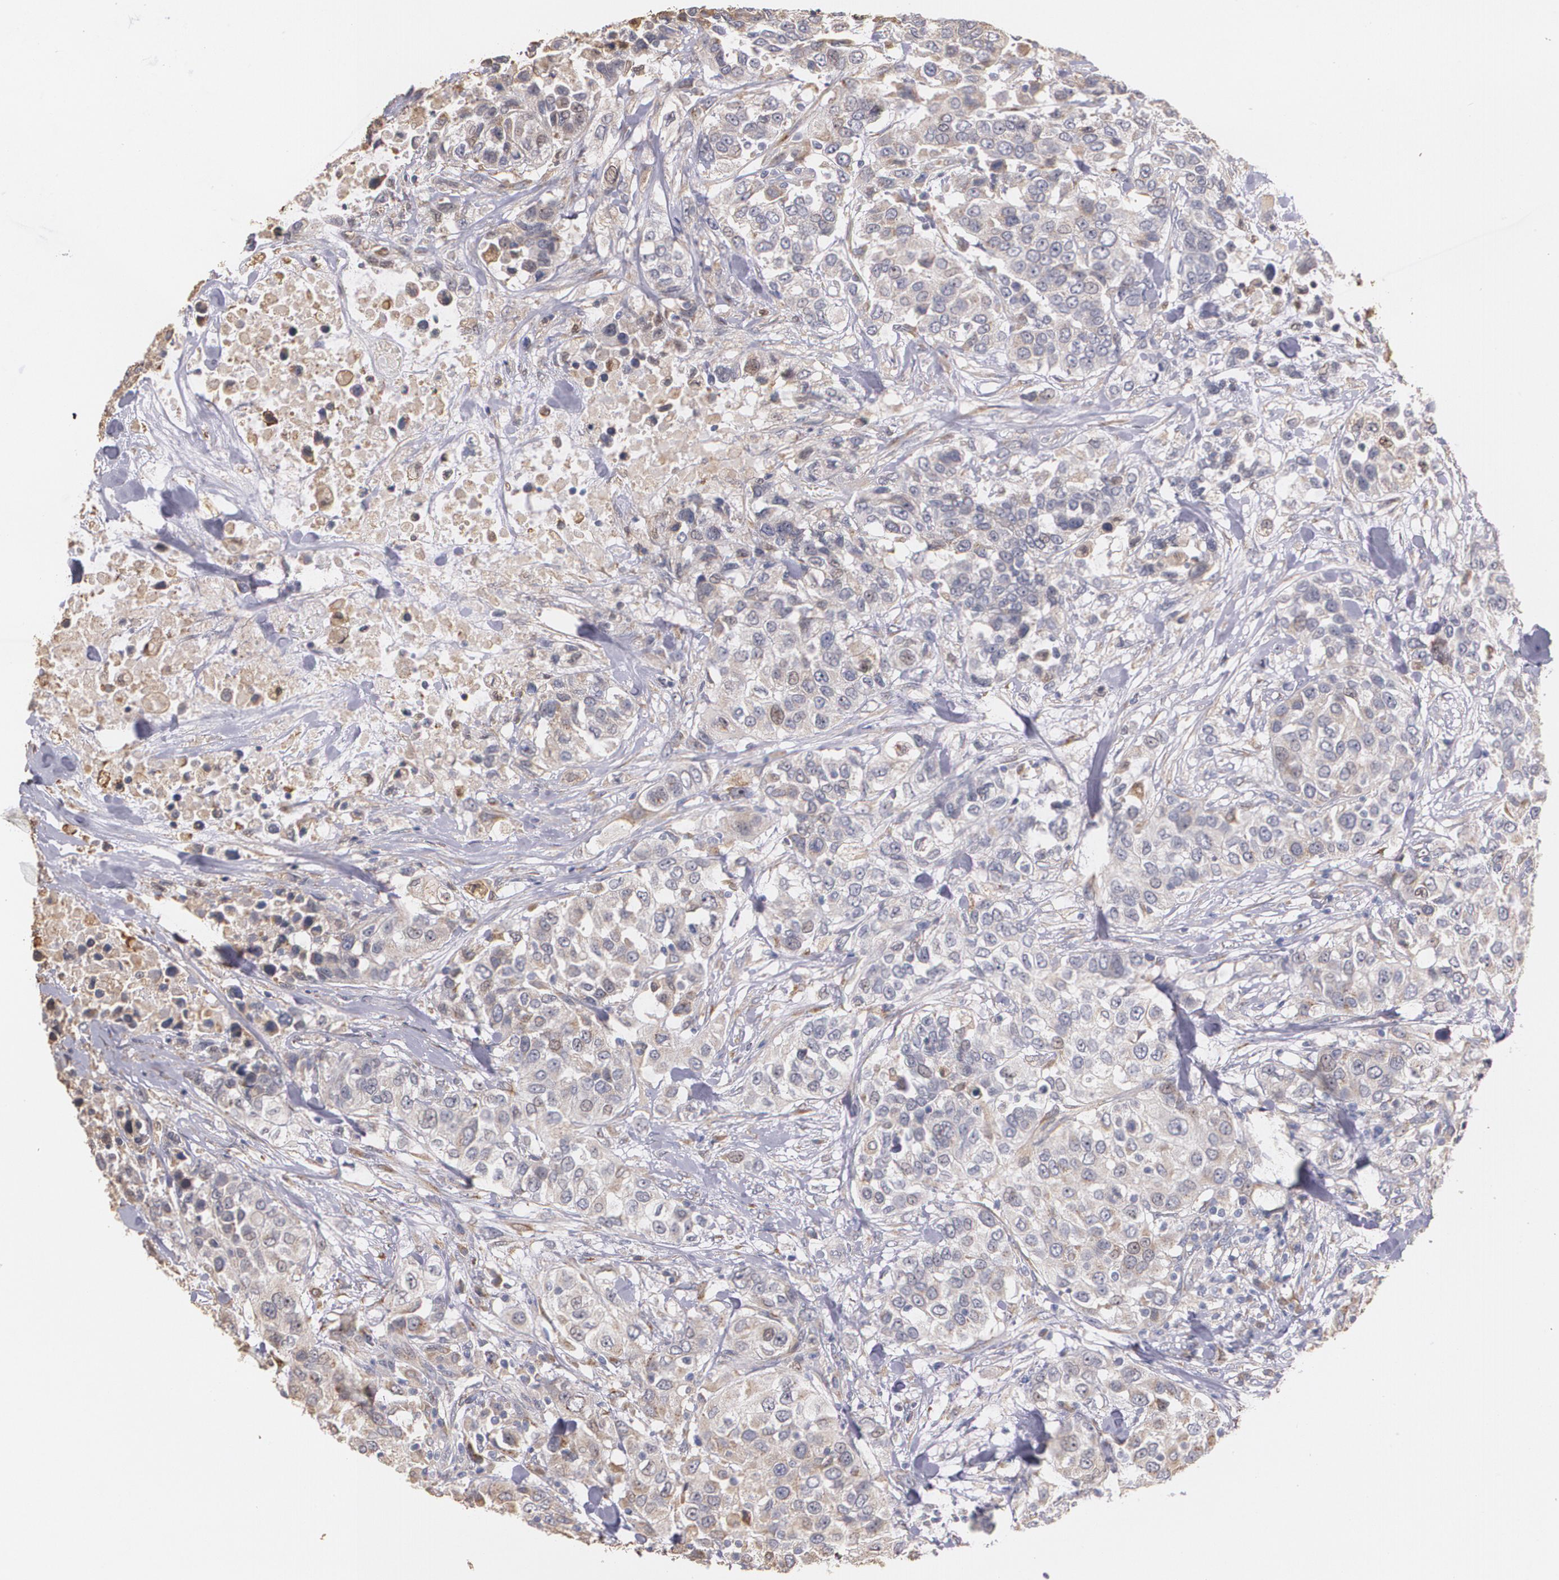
{"staining": {"intensity": "moderate", "quantity": ">75%", "location": "cytoplasmic/membranous"}, "tissue": "urothelial cancer", "cell_type": "Tumor cells", "image_type": "cancer", "snomed": [{"axis": "morphology", "description": "Urothelial carcinoma, High grade"}, {"axis": "topography", "description": "Urinary bladder"}], "caption": "Urothelial carcinoma (high-grade) stained with immunohistochemistry (IHC) displays moderate cytoplasmic/membranous positivity in about >75% of tumor cells.", "gene": "ATF3", "patient": {"sex": "female", "age": 80}}